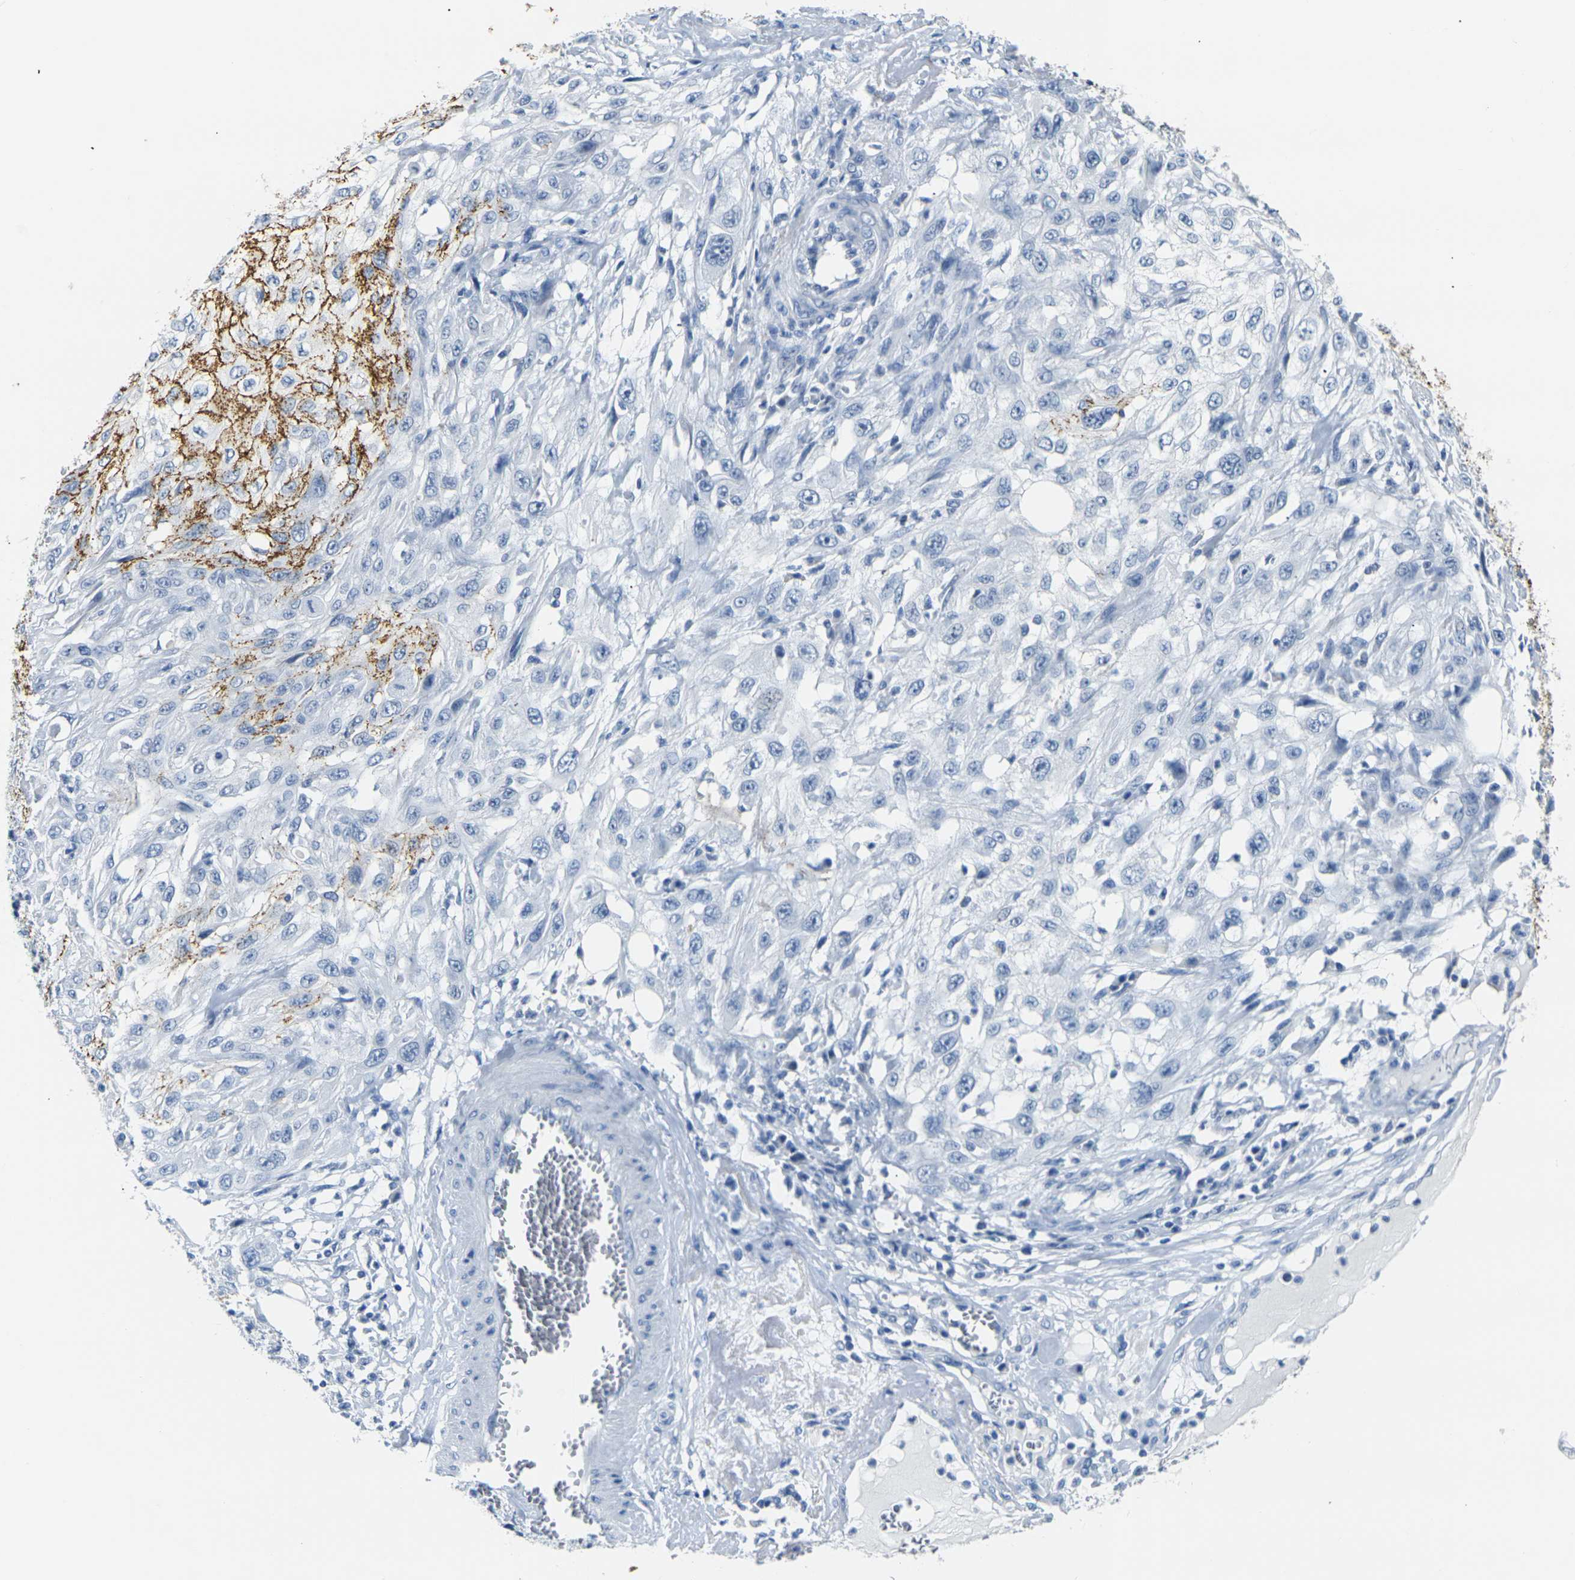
{"staining": {"intensity": "moderate", "quantity": "<25%", "location": "cytoplasmic/membranous"}, "tissue": "skin cancer", "cell_type": "Tumor cells", "image_type": "cancer", "snomed": [{"axis": "morphology", "description": "Squamous cell carcinoma, NOS"}, {"axis": "topography", "description": "Skin"}], "caption": "Immunohistochemical staining of human skin cancer (squamous cell carcinoma) shows moderate cytoplasmic/membranous protein staining in about <25% of tumor cells.", "gene": "CLDN7", "patient": {"sex": "male", "age": 75}}